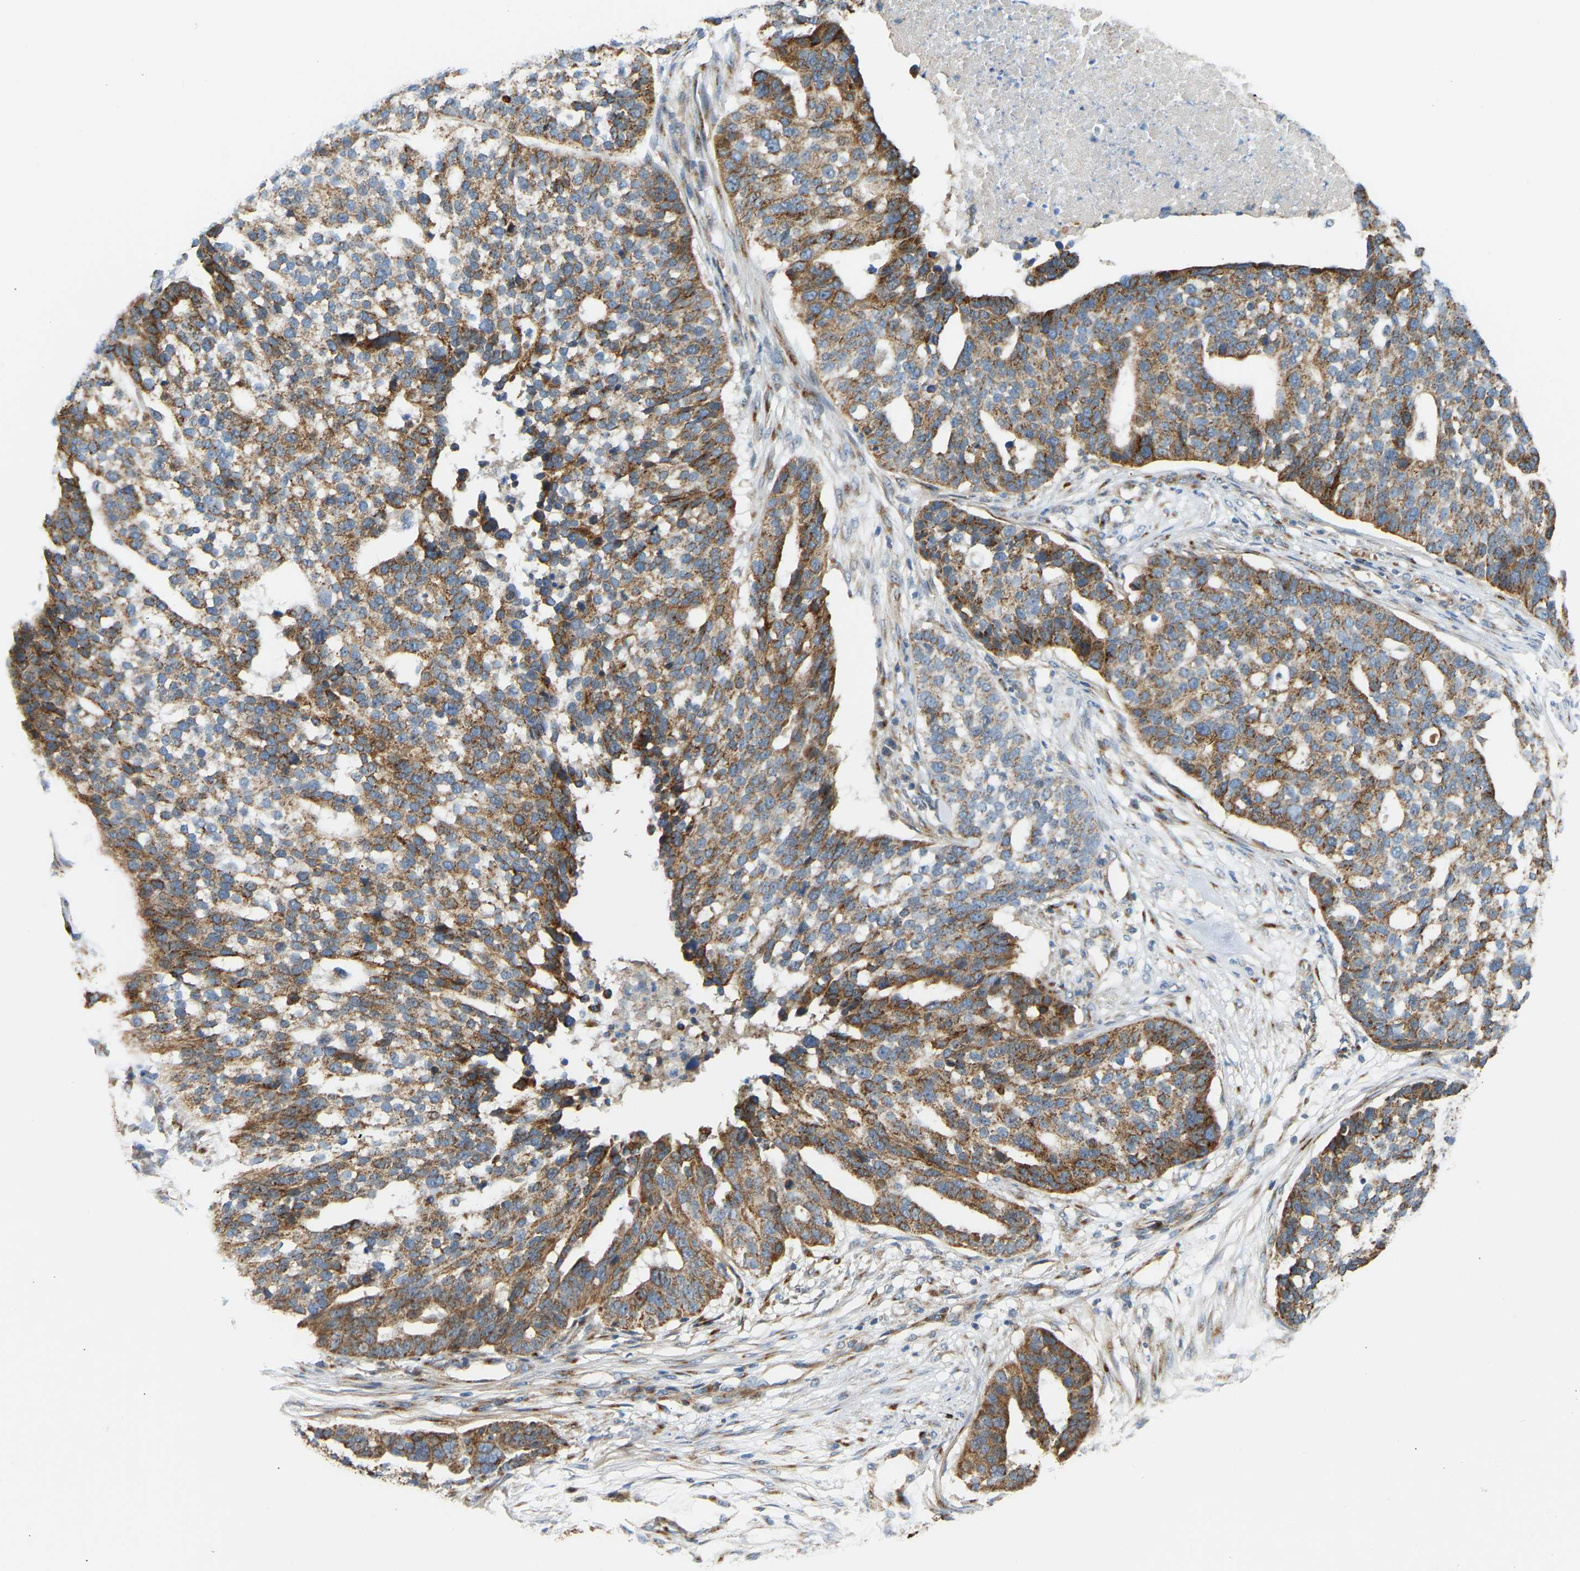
{"staining": {"intensity": "moderate", "quantity": ">75%", "location": "cytoplasmic/membranous"}, "tissue": "ovarian cancer", "cell_type": "Tumor cells", "image_type": "cancer", "snomed": [{"axis": "morphology", "description": "Cystadenocarcinoma, serous, NOS"}, {"axis": "topography", "description": "Ovary"}], "caption": "Ovarian cancer was stained to show a protein in brown. There is medium levels of moderate cytoplasmic/membranous staining in about >75% of tumor cells. (Stains: DAB in brown, nuclei in blue, Microscopy: brightfield microscopy at high magnification).", "gene": "YIPF2", "patient": {"sex": "female", "age": 59}}